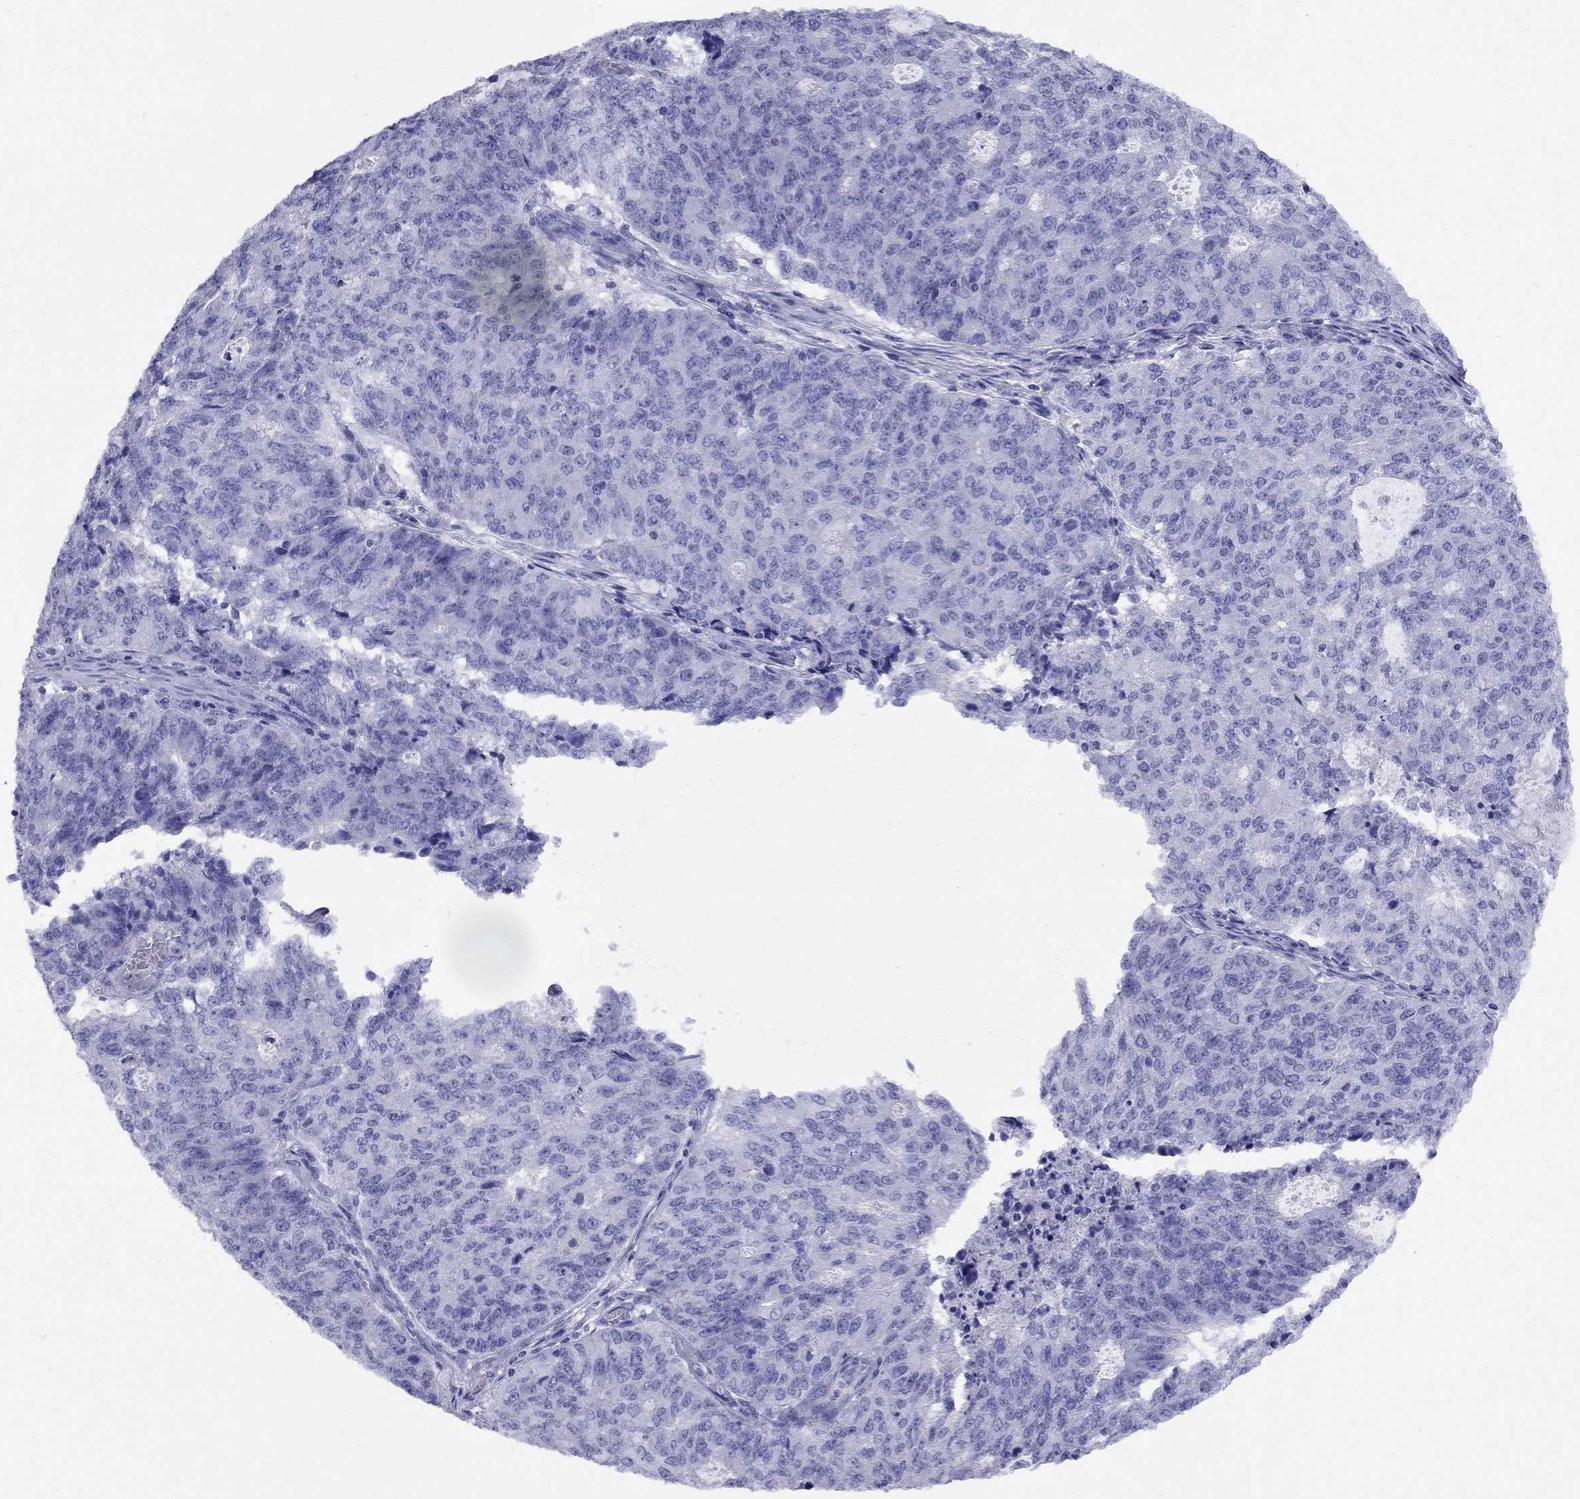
{"staining": {"intensity": "negative", "quantity": "none", "location": "none"}, "tissue": "endometrial cancer", "cell_type": "Tumor cells", "image_type": "cancer", "snomed": [{"axis": "morphology", "description": "Adenocarcinoma, NOS"}, {"axis": "topography", "description": "Endometrium"}], "caption": "A photomicrograph of adenocarcinoma (endometrial) stained for a protein reveals no brown staining in tumor cells. Brightfield microscopy of immunohistochemistry (IHC) stained with DAB (3,3'-diaminobenzidine) (brown) and hematoxylin (blue), captured at high magnification.", "gene": "AVPR1B", "patient": {"sex": "female", "age": 82}}